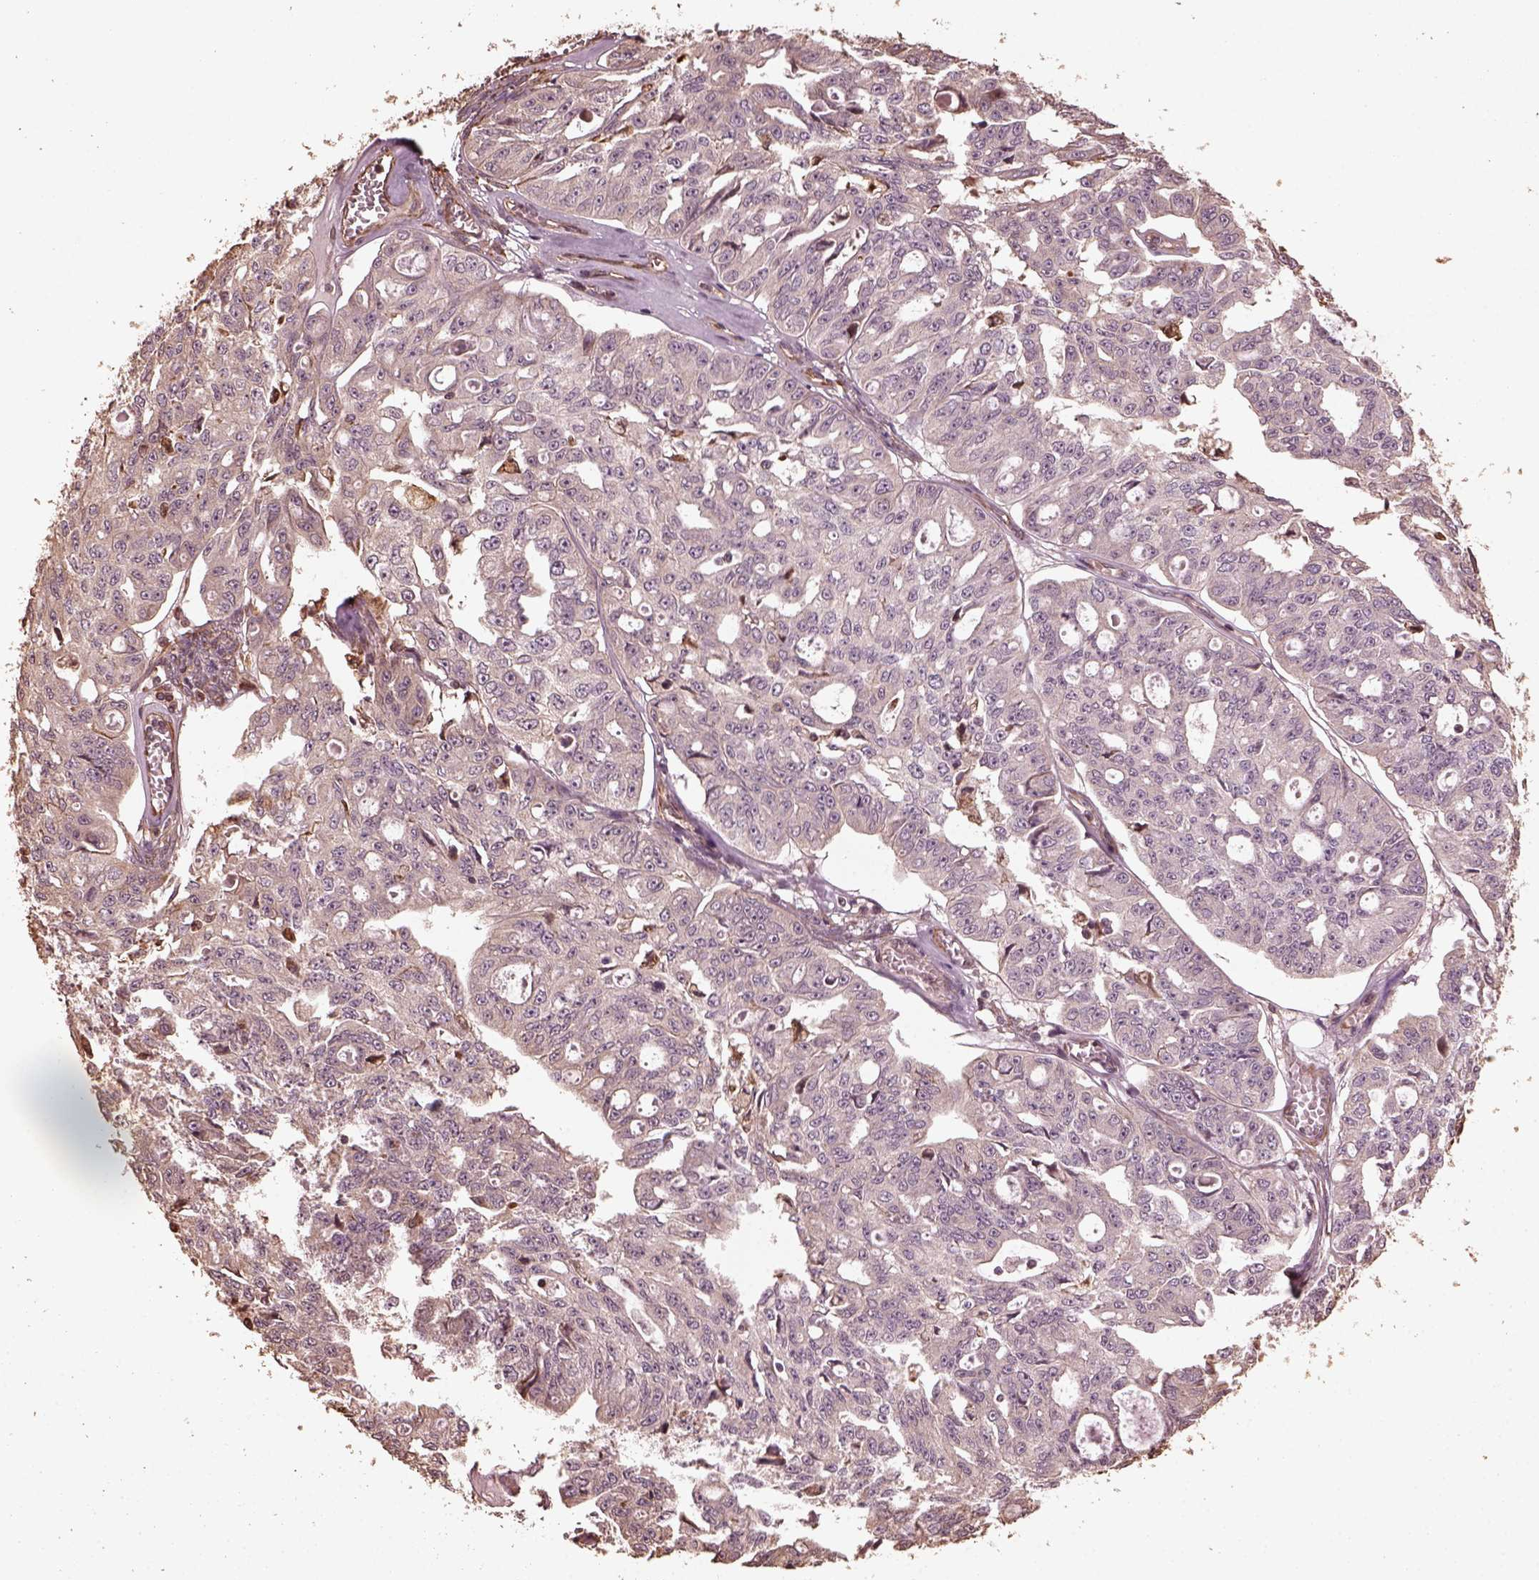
{"staining": {"intensity": "negative", "quantity": "none", "location": "none"}, "tissue": "ovarian cancer", "cell_type": "Tumor cells", "image_type": "cancer", "snomed": [{"axis": "morphology", "description": "Carcinoma, endometroid"}, {"axis": "topography", "description": "Ovary"}], "caption": "This is a histopathology image of IHC staining of ovarian endometroid carcinoma, which shows no staining in tumor cells. (Brightfield microscopy of DAB IHC at high magnification).", "gene": "GTPBP1", "patient": {"sex": "female", "age": 65}}